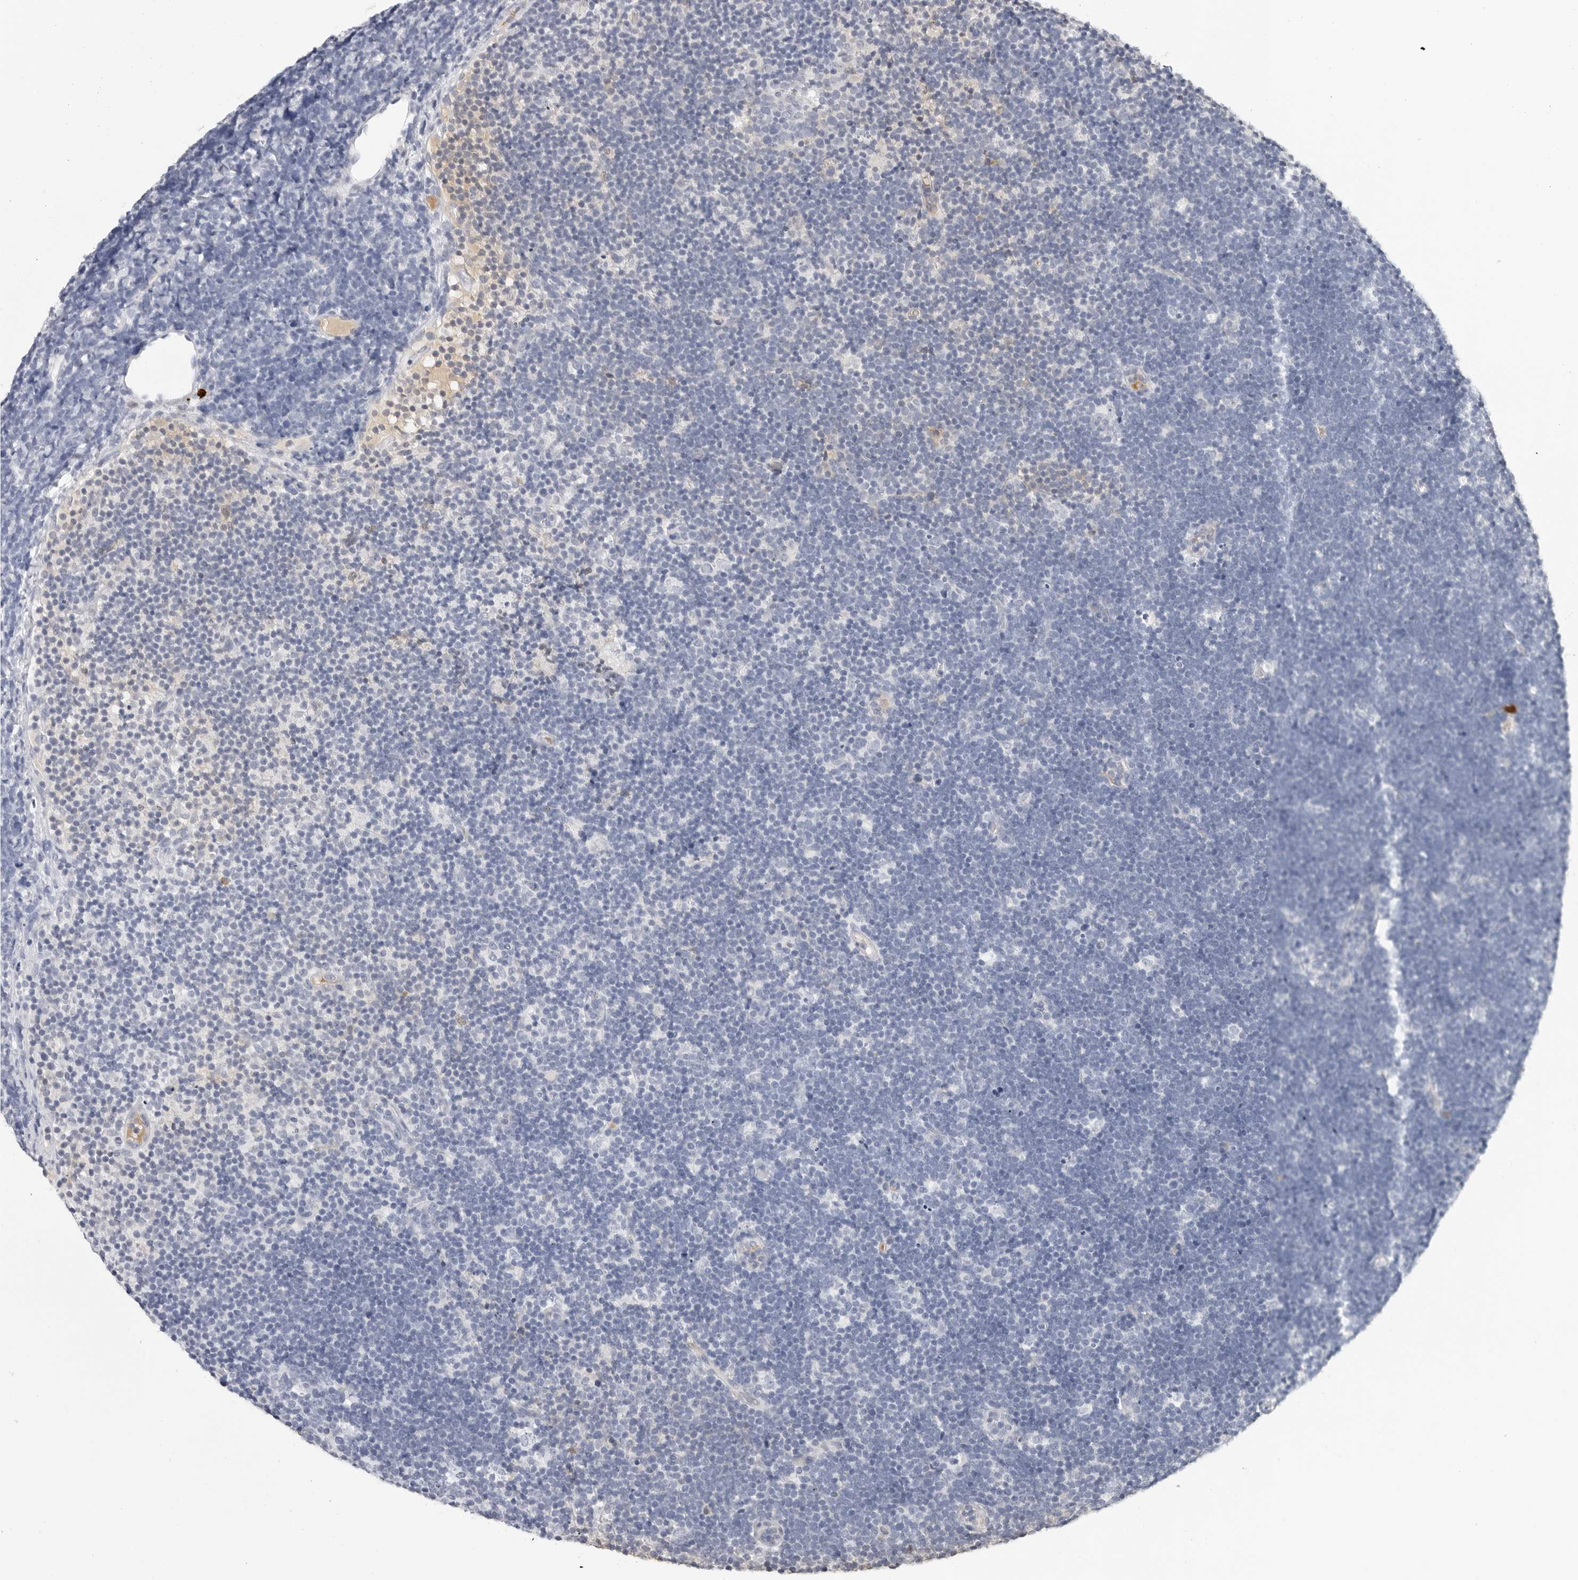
{"staining": {"intensity": "negative", "quantity": "none", "location": "none"}, "tissue": "lymphoma", "cell_type": "Tumor cells", "image_type": "cancer", "snomed": [{"axis": "morphology", "description": "Malignant lymphoma, non-Hodgkin's type, High grade"}, {"axis": "topography", "description": "Lymph node"}], "caption": "Malignant lymphoma, non-Hodgkin's type (high-grade) was stained to show a protein in brown. There is no significant positivity in tumor cells.", "gene": "ZNF502", "patient": {"sex": "male", "age": 13}}